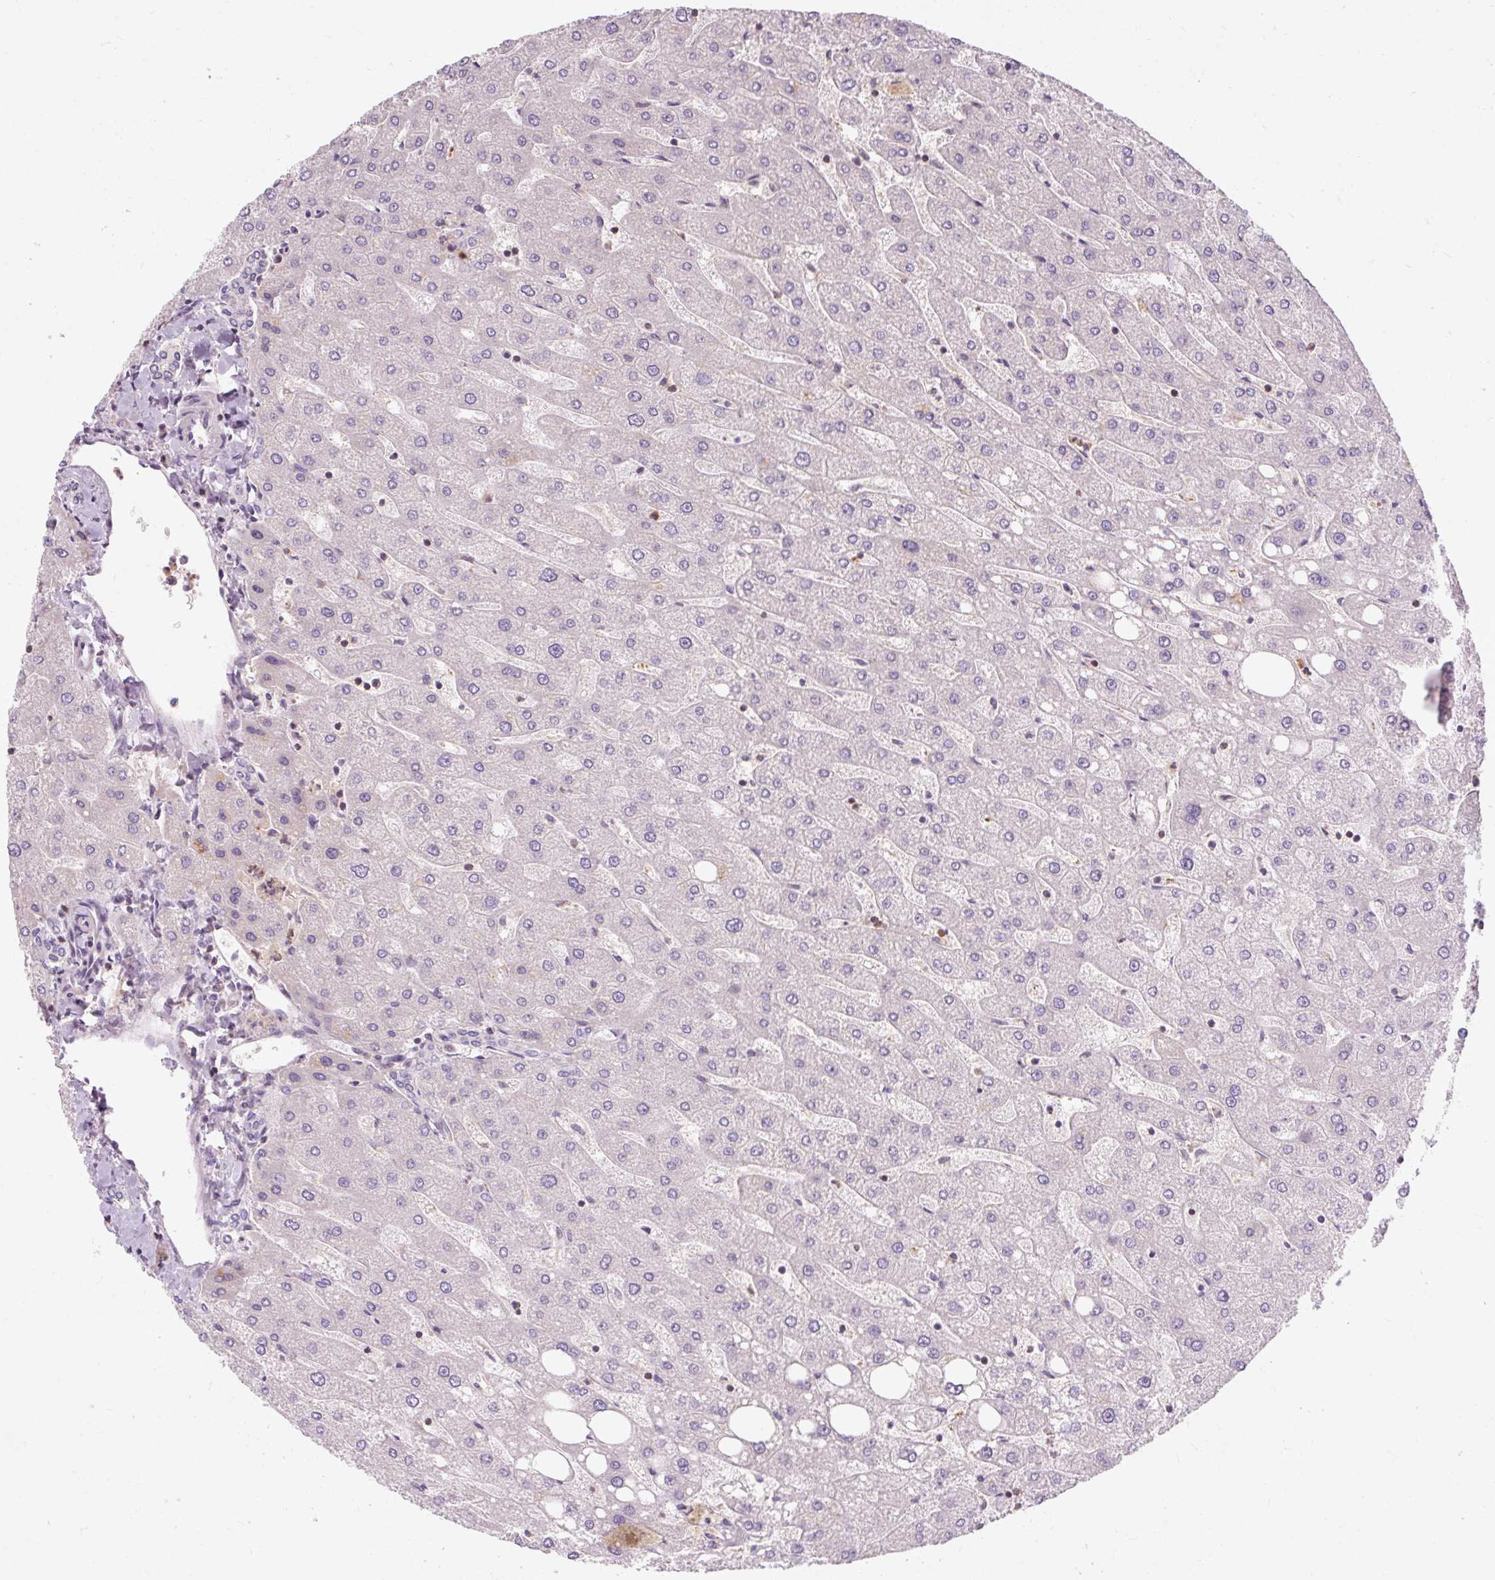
{"staining": {"intensity": "negative", "quantity": "none", "location": "none"}, "tissue": "liver", "cell_type": "Cholangiocytes", "image_type": "normal", "snomed": [{"axis": "morphology", "description": "Normal tissue, NOS"}, {"axis": "topography", "description": "Liver"}], "caption": "Cholangiocytes are negative for protein expression in benign human liver. (DAB (3,3'-diaminobenzidine) immunohistochemistry with hematoxylin counter stain).", "gene": "TIGD2", "patient": {"sex": "male", "age": 67}}